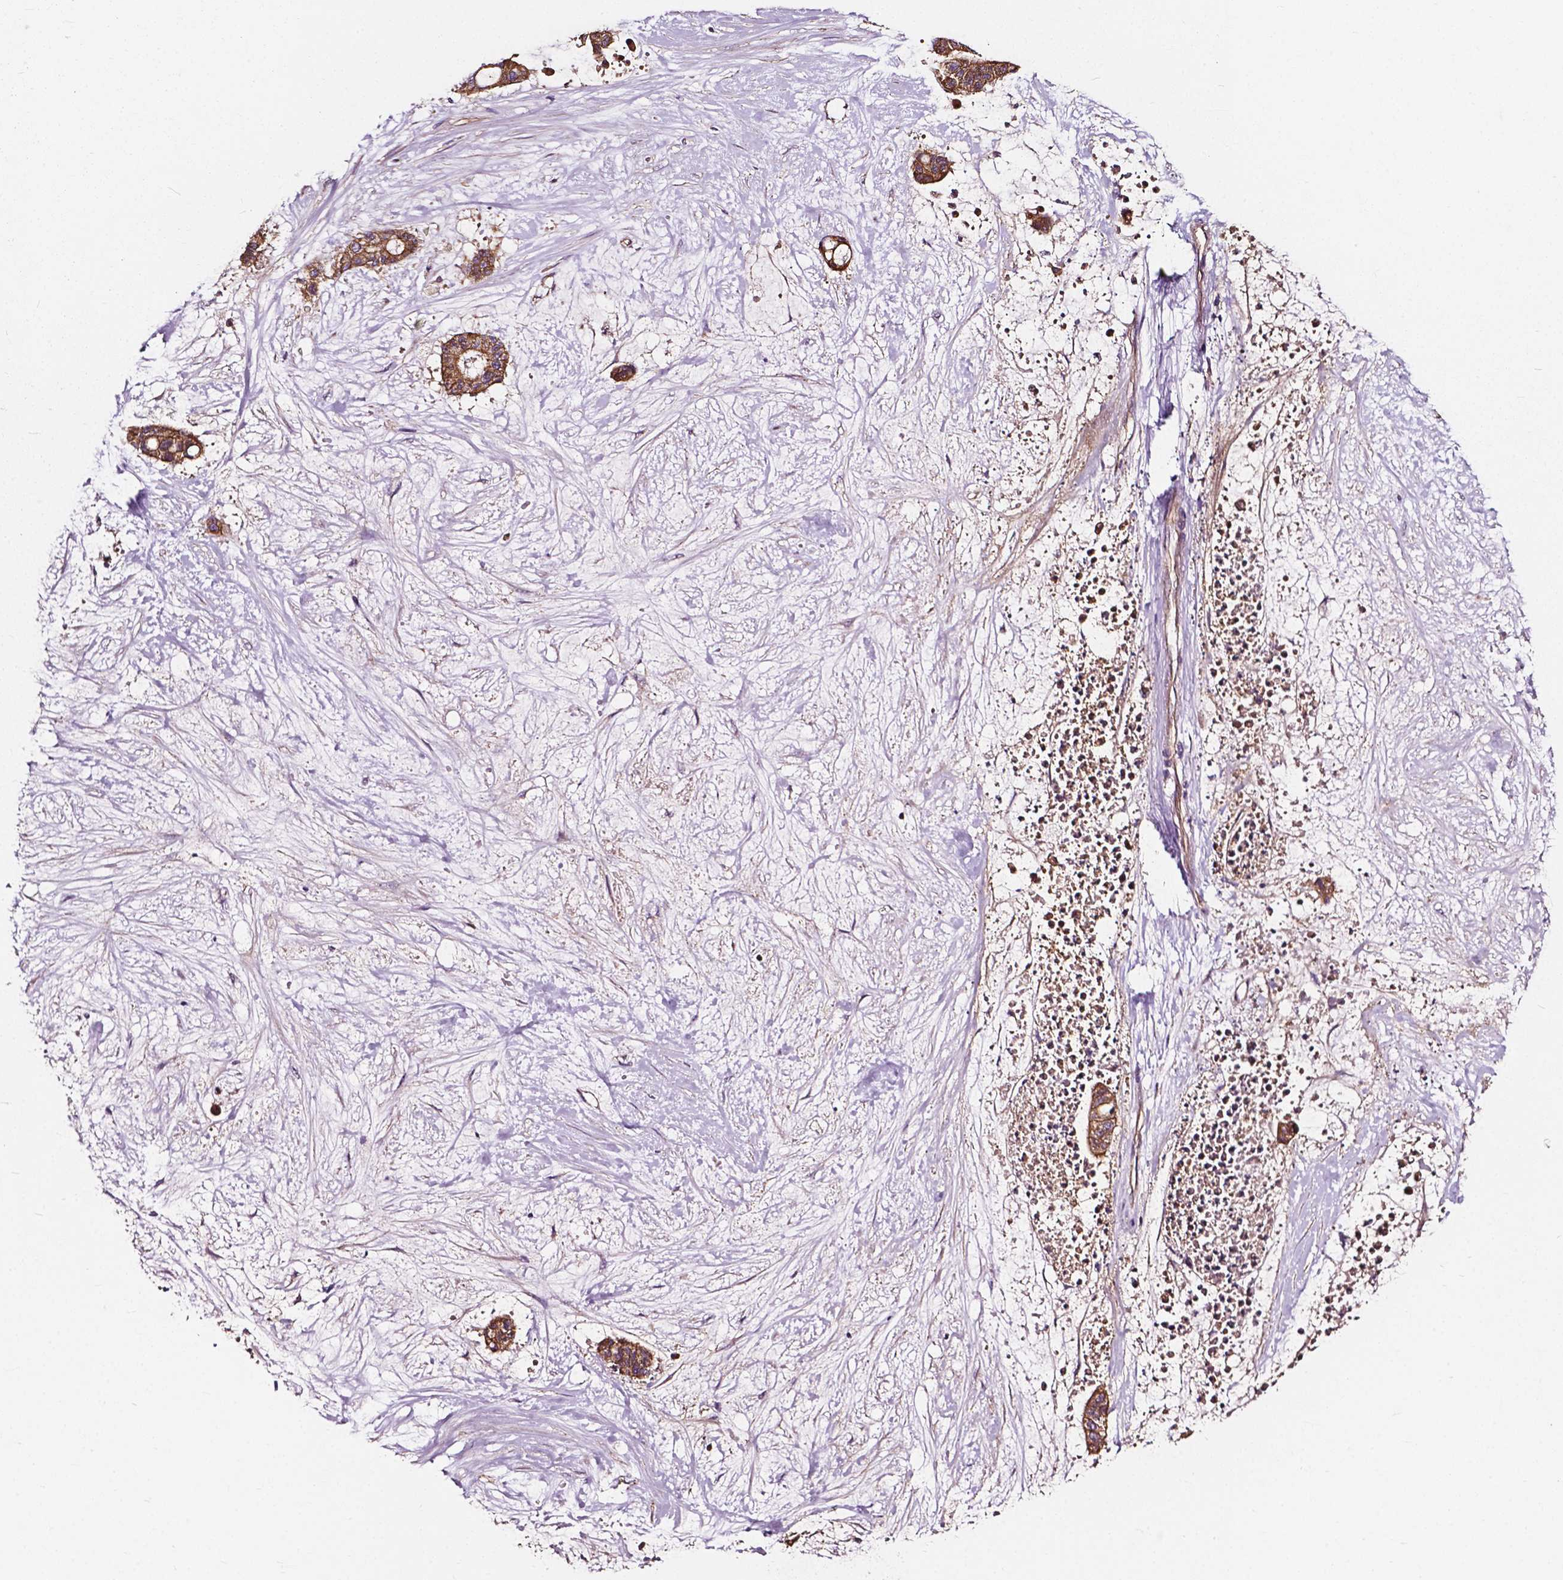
{"staining": {"intensity": "moderate", "quantity": ">75%", "location": "cytoplasmic/membranous"}, "tissue": "liver cancer", "cell_type": "Tumor cells", "image_type": "cancer", "snomed": [{"axis": "morphology", "description": "Normal tissue, NOS"}, {"axis": "morphology", "description": "Cholangiocarcinoma"}, {"axis": "topography", "description": "Liver"}, {"axis": "topography", "description": "Peripheral nerve tissue"}], "caption": "A high-resolution image shows IHC staining of liver cancer, which exhibits moderate cytoplasmic/membranous expression in about >75% of tumor cells.", "gene": "ATG16L1", "patient": {"sex": "female", "age": 73}}